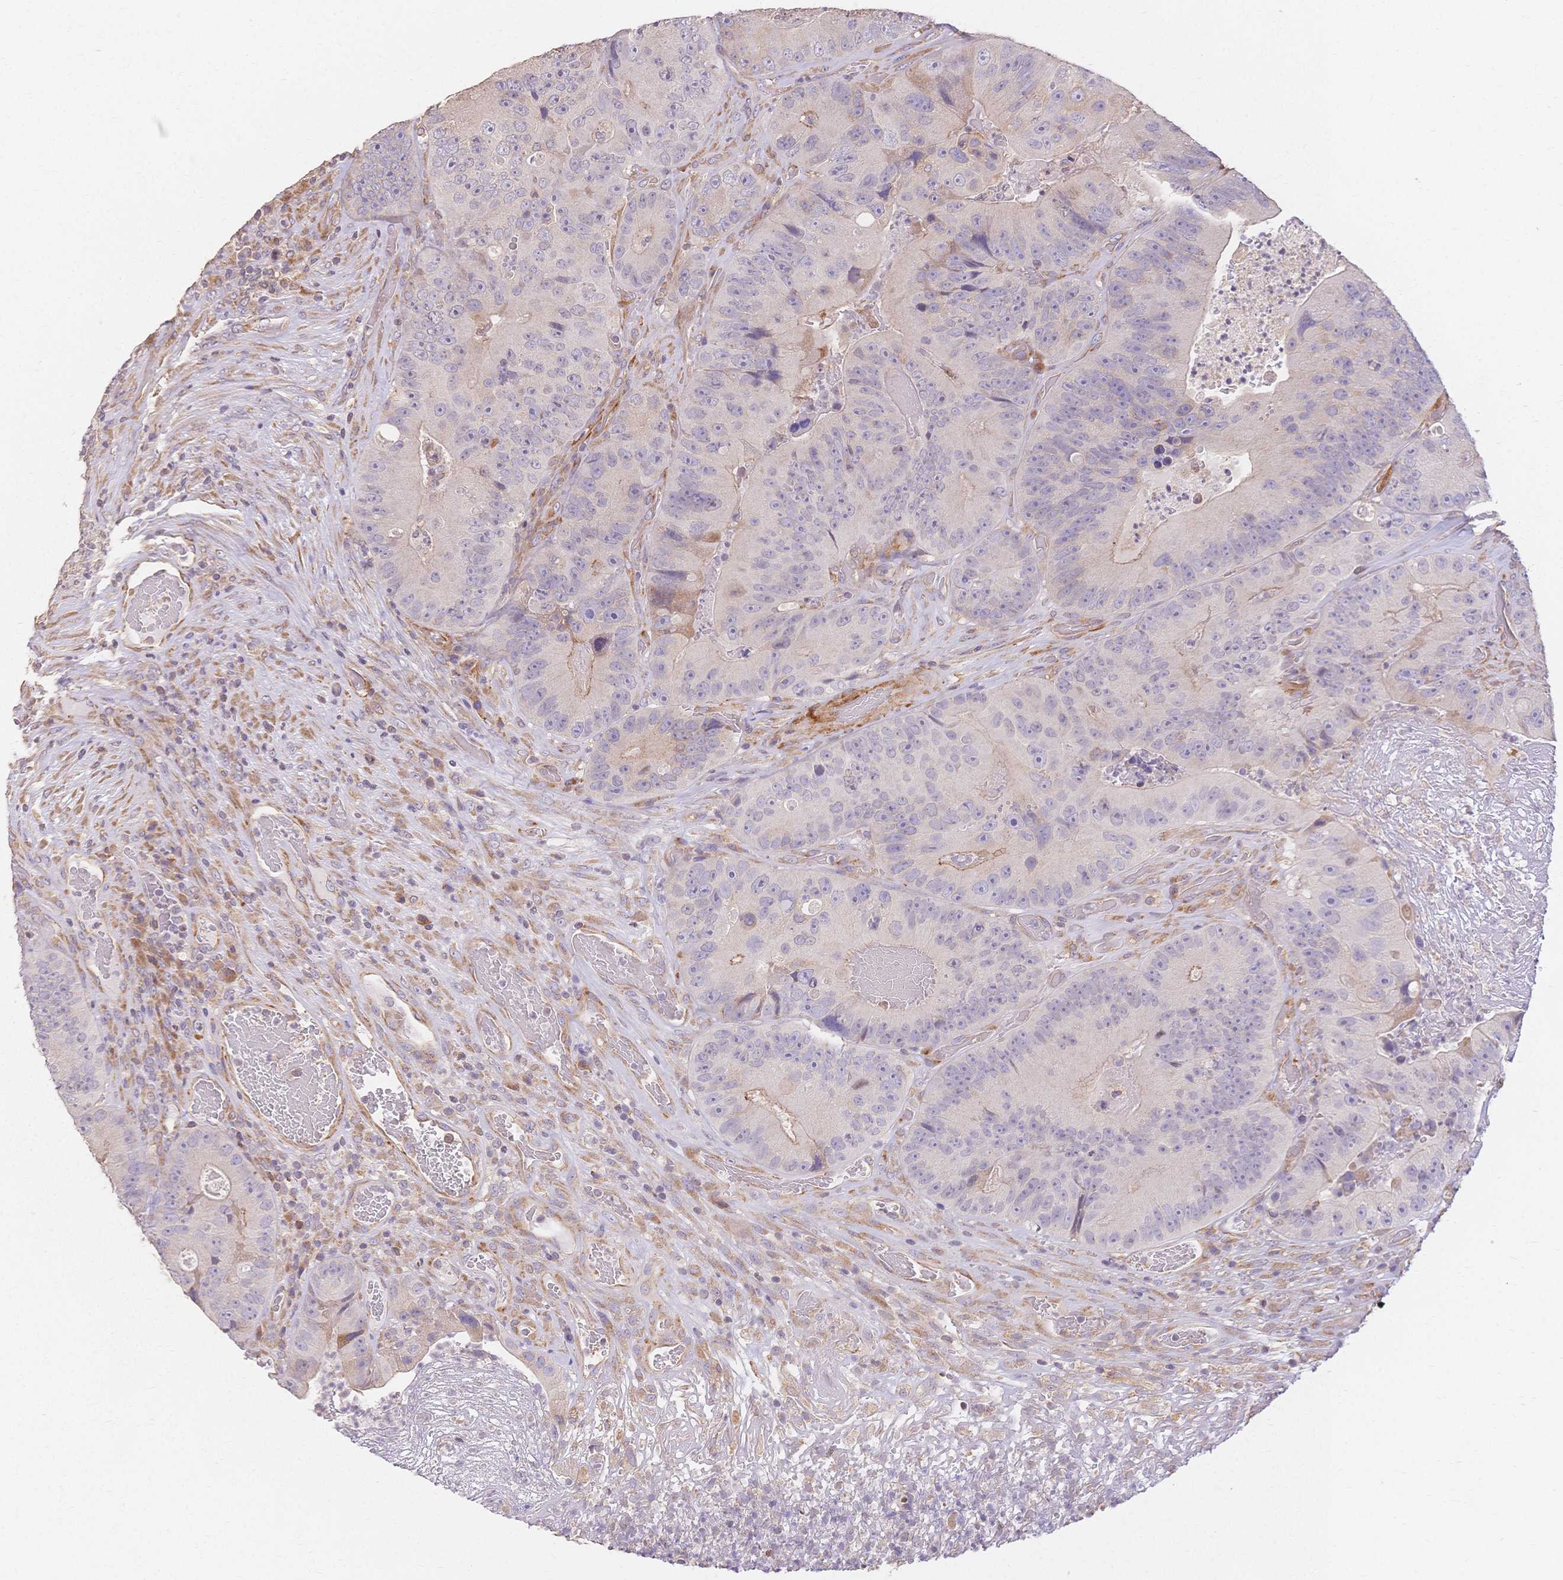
{"staining": {"intensity": "negative", "quantity": "none", "location": "none"}, "tissue": "colorectal cancer", "cell_type": "Tumor cells", "image_type": "cancer", "snomed": [{"axis": "morphology", "description": "Adenocarcinoma, NOS"}, {"axis": "topography", "description": "Colon"}], "caption": "This histopathology image is of adenocarcinoma (colorectal) stained with IHC to label a protein in brown with the nuclei are counter-stained blue. There is no staining in tumor cells. The staining is performed using DAB (3,3'-diaminobenzidine) brown chromogen with nuclei counter-stained in using hematoxylin.", "gene": "HS3ST5", "patient": {"sex": "female", "age": 86}}